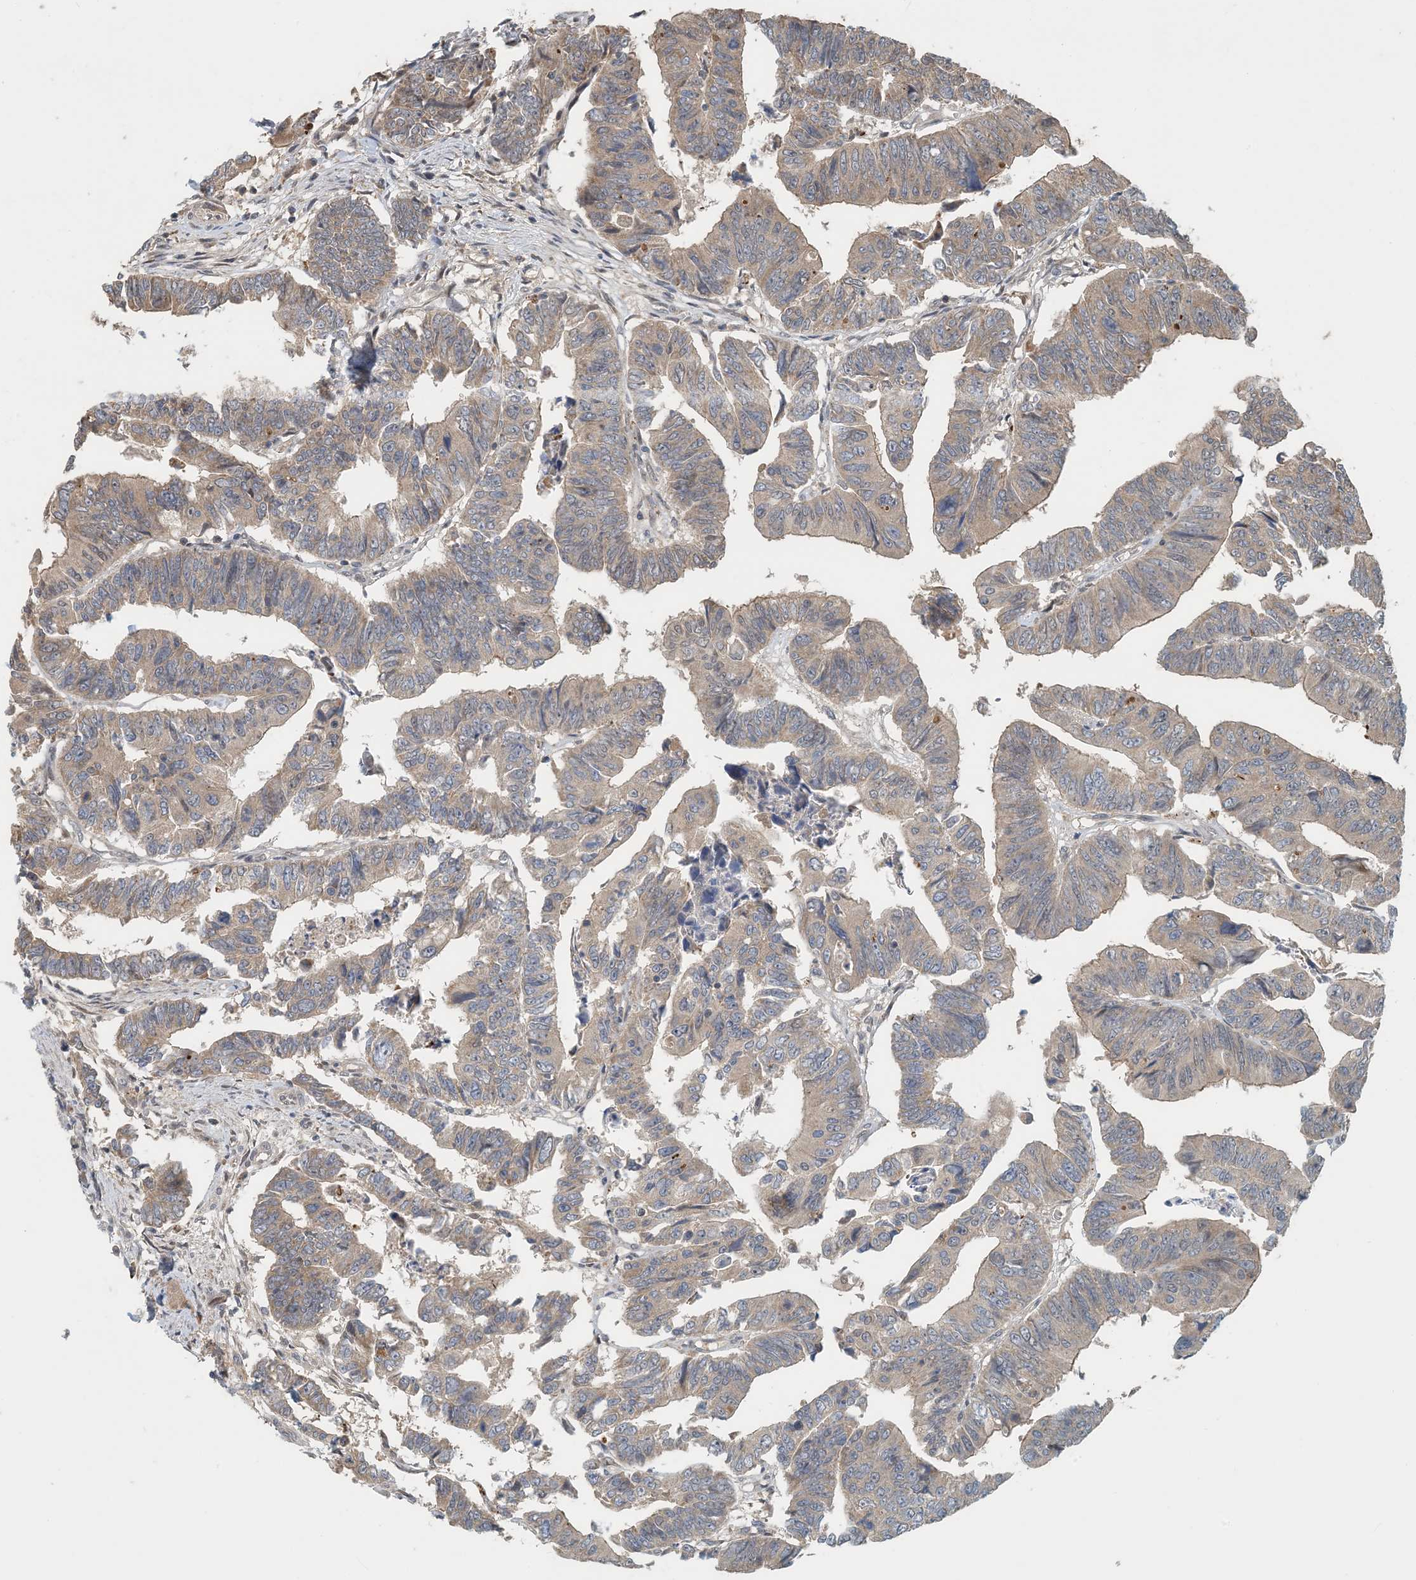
{"staining": {"intensity": "weak", "quantity": "25%-75%", "location": "cytoplasmic/membranous"}, "tissue": "colorectal cancer", "cell_type": "Tumor cells", "image_type": "cancer", "snomed": [{"axis": "morphology", "description": "Adenocarcinoma, NOS"}, {"axis": "topography", "description": "Rectum"}], "caption": "Brown immunohistochemical staining in human colorectal cancer demonstrates weak cytoplasmic/membranous expression in about 25%-75% of tumor cells.", "gene": "ZBTB3", "patient": {"sex": "female", "age": 65}}